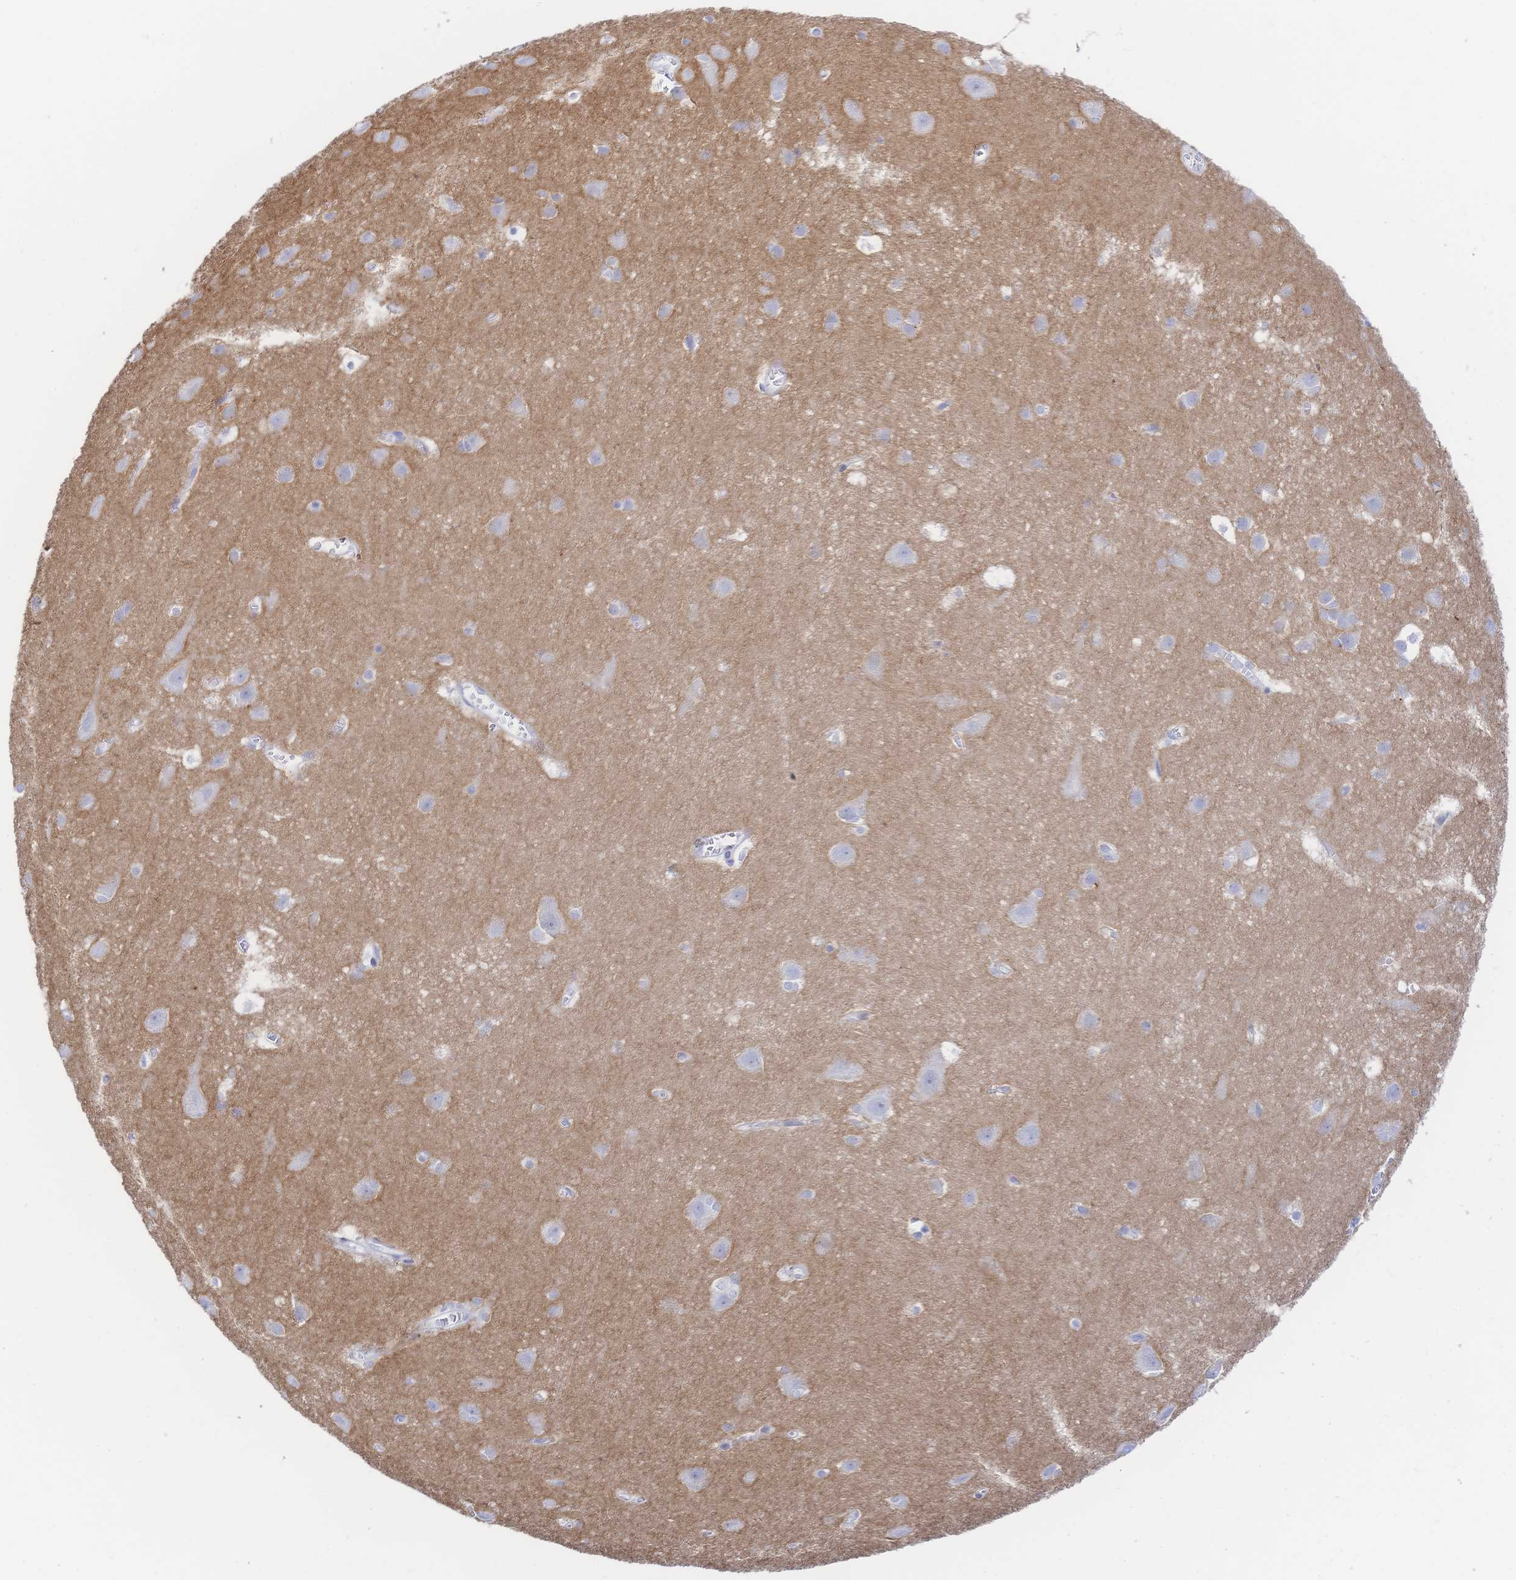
{"staining": {"intensity": "negative", "quantity": "none", "location": "none"}, "tissue": "cerebral cortex", "cell_type": "Endothelial cells", "image_type": "normal", "snomed": [{"axis": "morphology", "description": "Normal tissue, NOS"}, {"axis": "topography", "description": "Cerebral cortex"}], "caption": "The photomicrograph demonstrates no staining of endothelial cells in normal cerebral cortex. Brightfield microscopy of immunohistochemistry (IHC) stained with DAB (3,3'-diaminobenzidine) (brown) and hematoxylin (blue), captured at high magnification.", "gene": "KCNH6", "patient": {"sex": "male", "age": 37}}